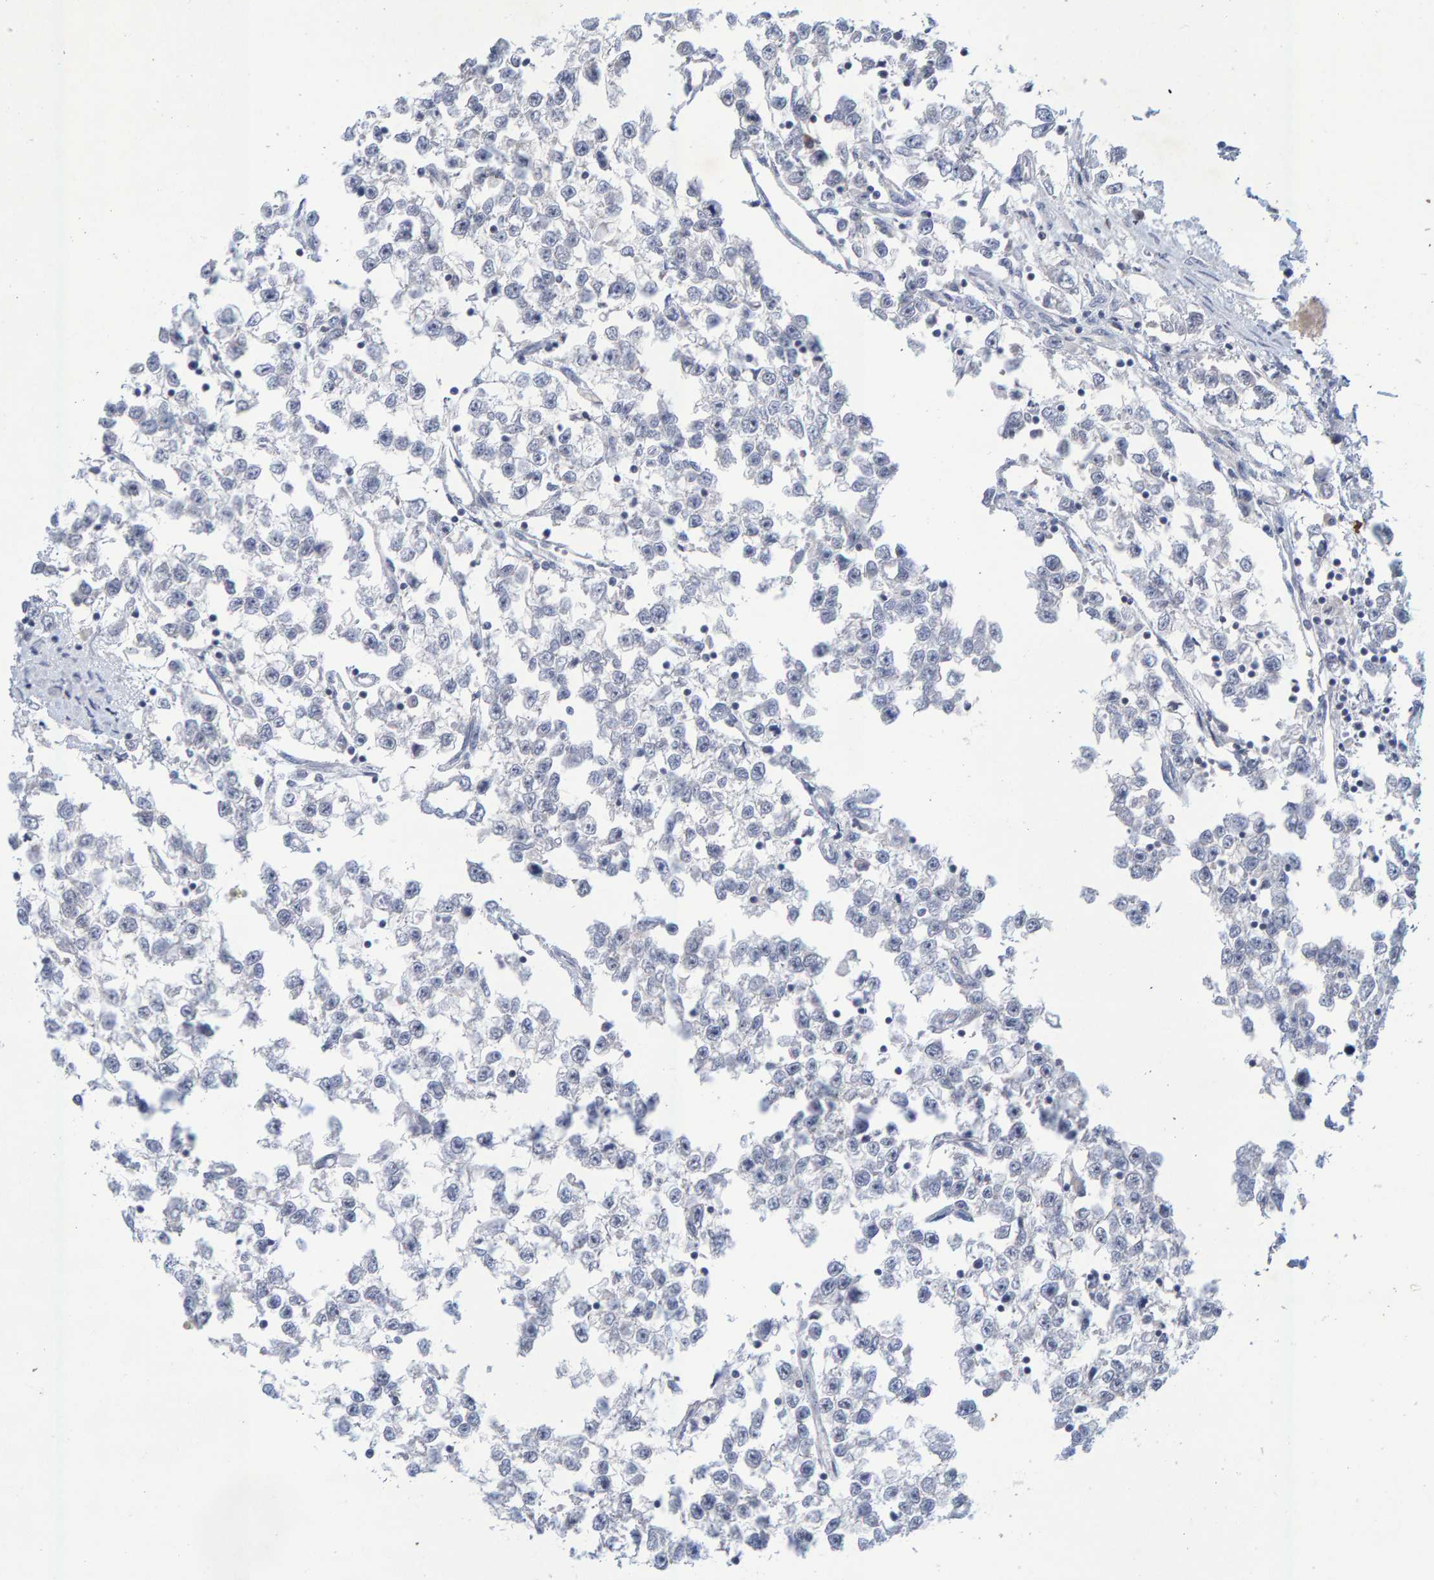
{"staining": {"intensity": "negative", "quantity": "none", "location": "none"}, "tissue": "testis cancer", "cell_type": "Tumor cells", "image_type": "cancer", "snomed": [{"axis": "morphology", "description": "Seminoma, NOS"}, {"axis": "morphology", "description": "Carcinoma, Embryonal, NOS"}, {"axis": "topography", "description": "Testis"}], "caption": "Immunohistochemical staining of human embryonal carcinoma (testis) displays no significant expression in tumor cells. (DAB (3,3'-diaminobenzidine) immunohistochemistry, high magnification).", "gene": "ZNF77", "patient": {"sex": "male", "age": 51}}